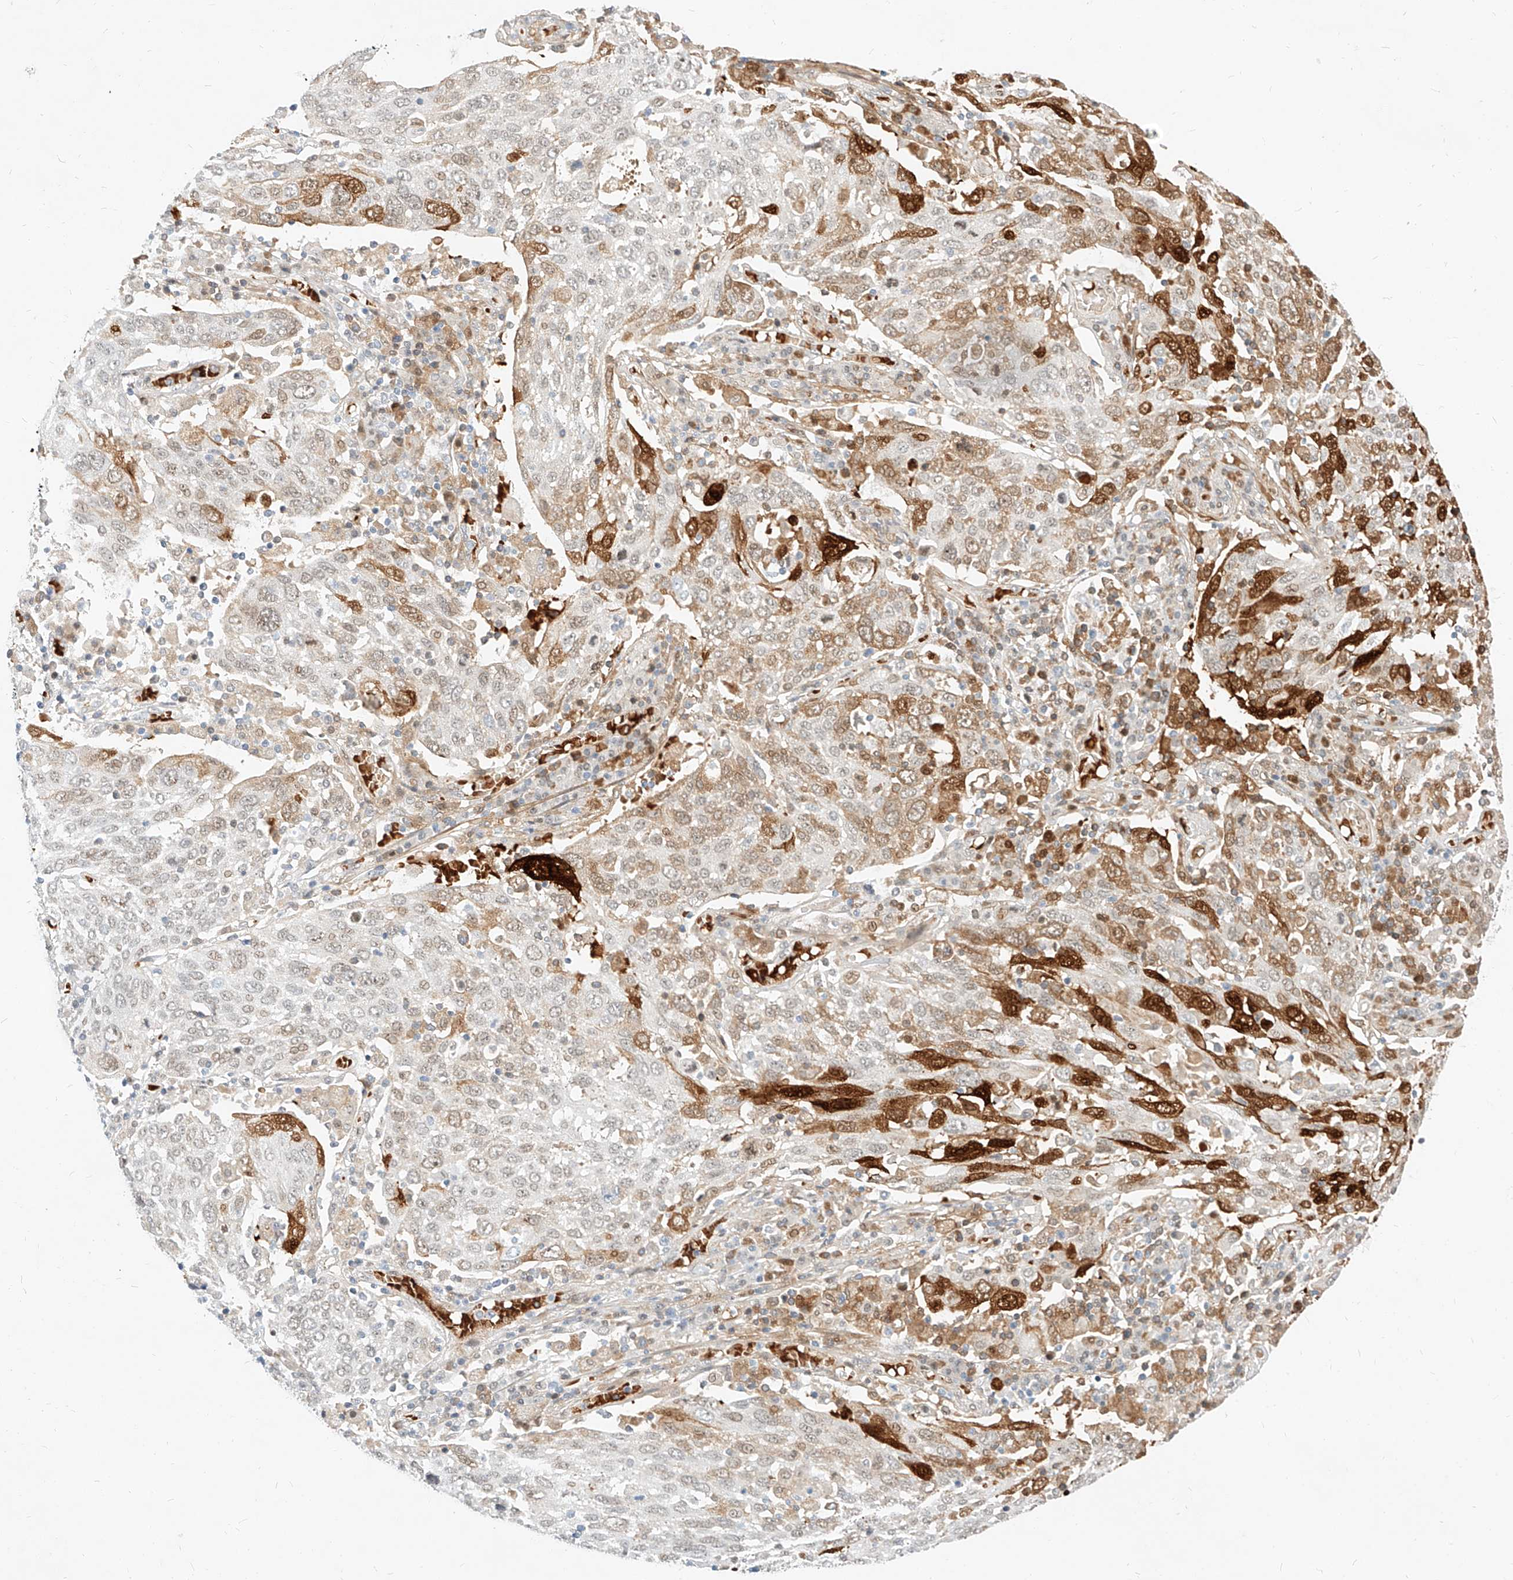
{"staining": {"intensity": "moderate", "quantity": "<25%", "location": "cytoplasmic/membranous,nuclear"}, "tissue": "lung cancer", "cell_type": "Tumor cells", "image_type": "cancer", "snomed": [{"axis": "morphology", "description": "Squamous cell carcinoma, NOS"}, {"axis": "topography", "description": "Lung"}], "caption": "Immunohistochemistry (DAB) staining of human squamous cell carcinoma (lung) shows moderate cytoplasmic/membranous and nuclear protein expression in about <25% of tumor cells.", "gene": "CBX8", "patient": {"sex": "male", "age": 65}}